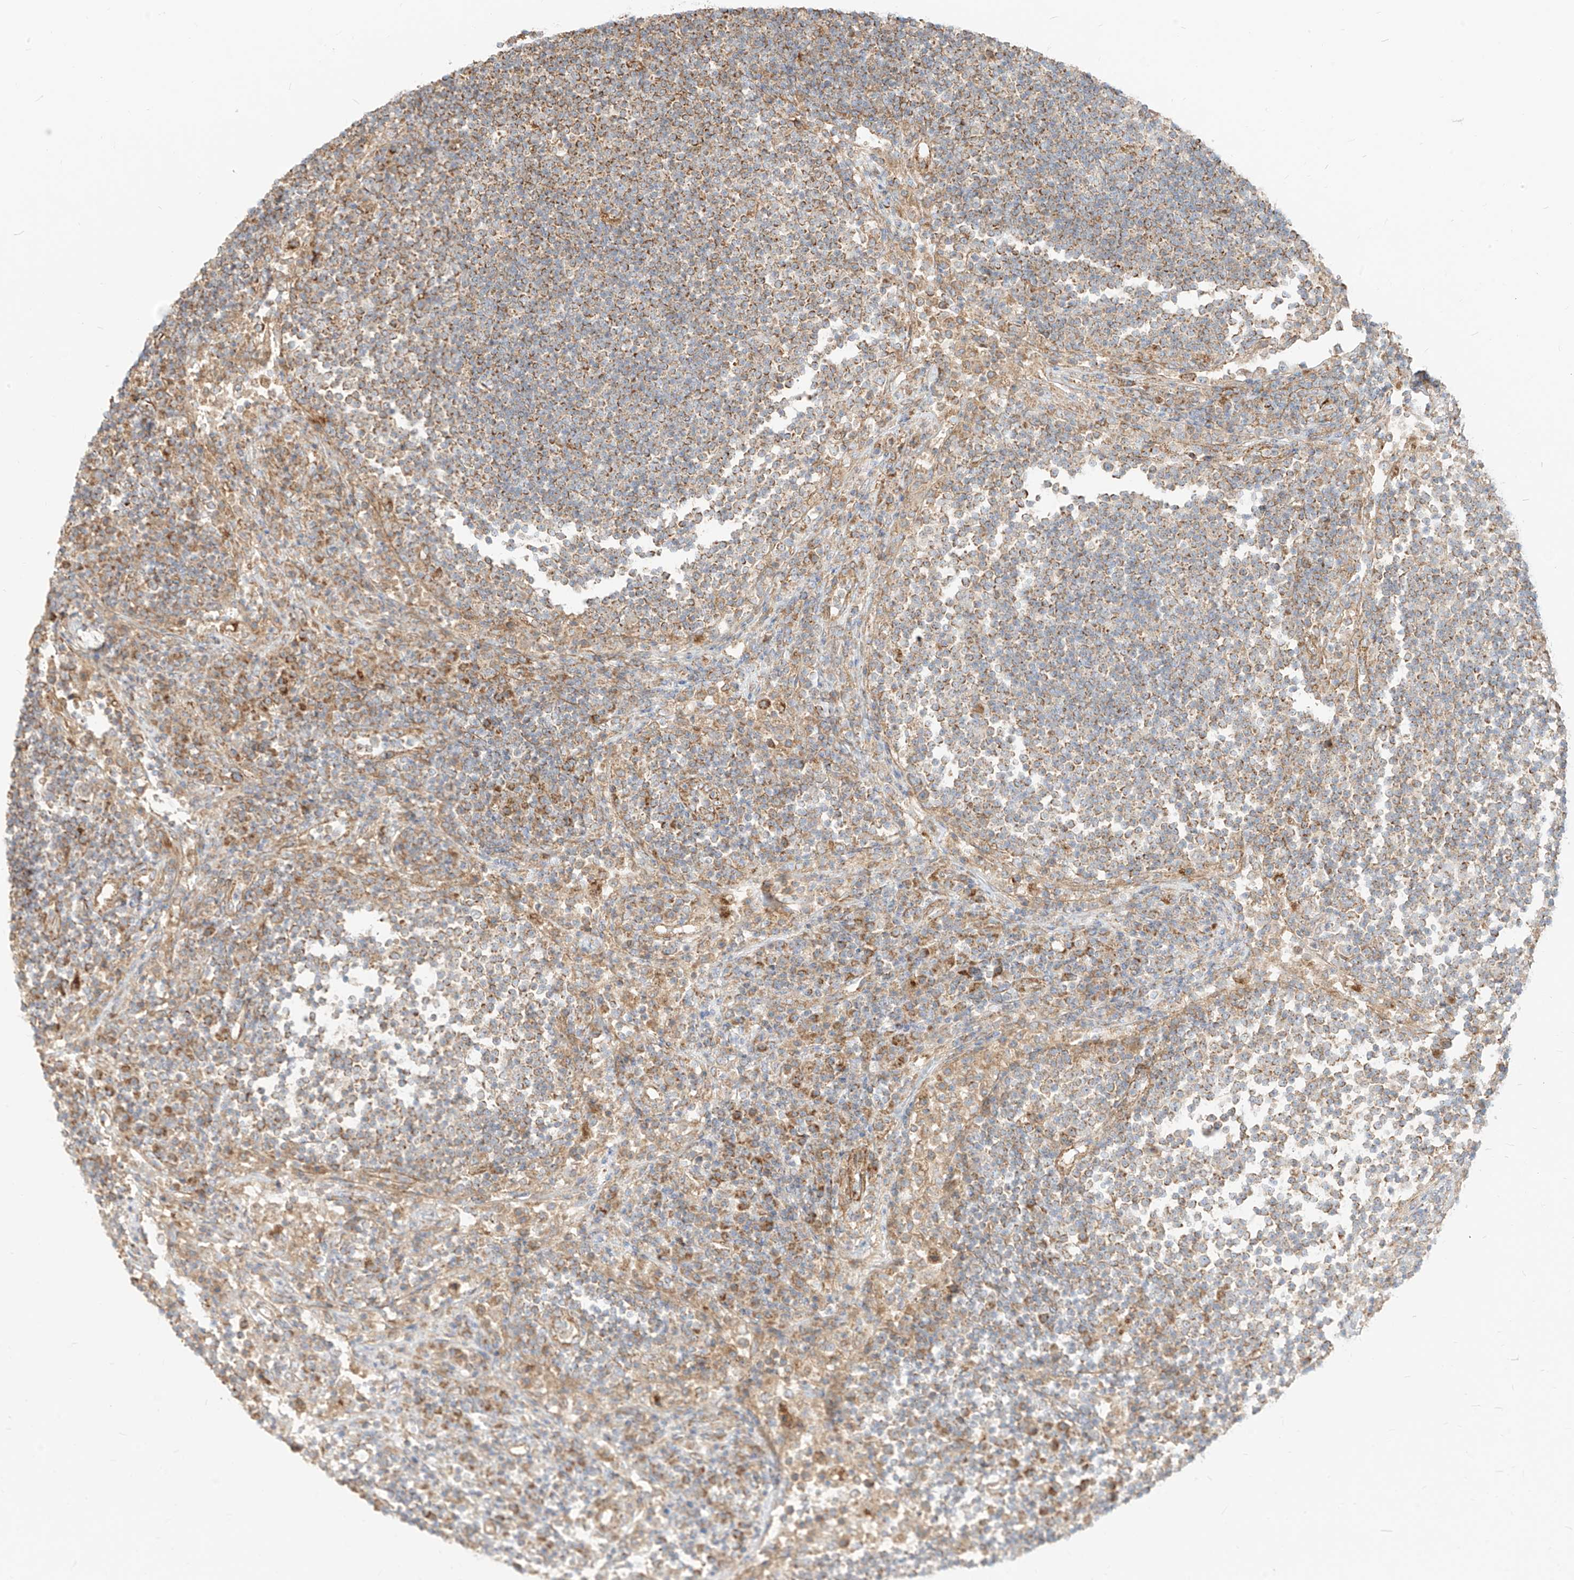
{"staining": {"intensity": "moderate", "quantity": "<25%", "location": "cytoplasmic/membranous"}, "tissue": "lymph node", "cell_type": "Germinal center cells", "image_type": "normal", "snomed": [{"axis": "morphology", "description": "Normal tissue, NOS"}, {"axis": "topography", "description": "Lymph node"}], "caption": "DAB immunohistochemical staining of normal lymph node demonstrates moderate cytoplasmic/membranous protein positivity in approximately <25% of germinal center cells.", "gene": "PLCL1", "patient": {"sex": "female", "age": 53}}